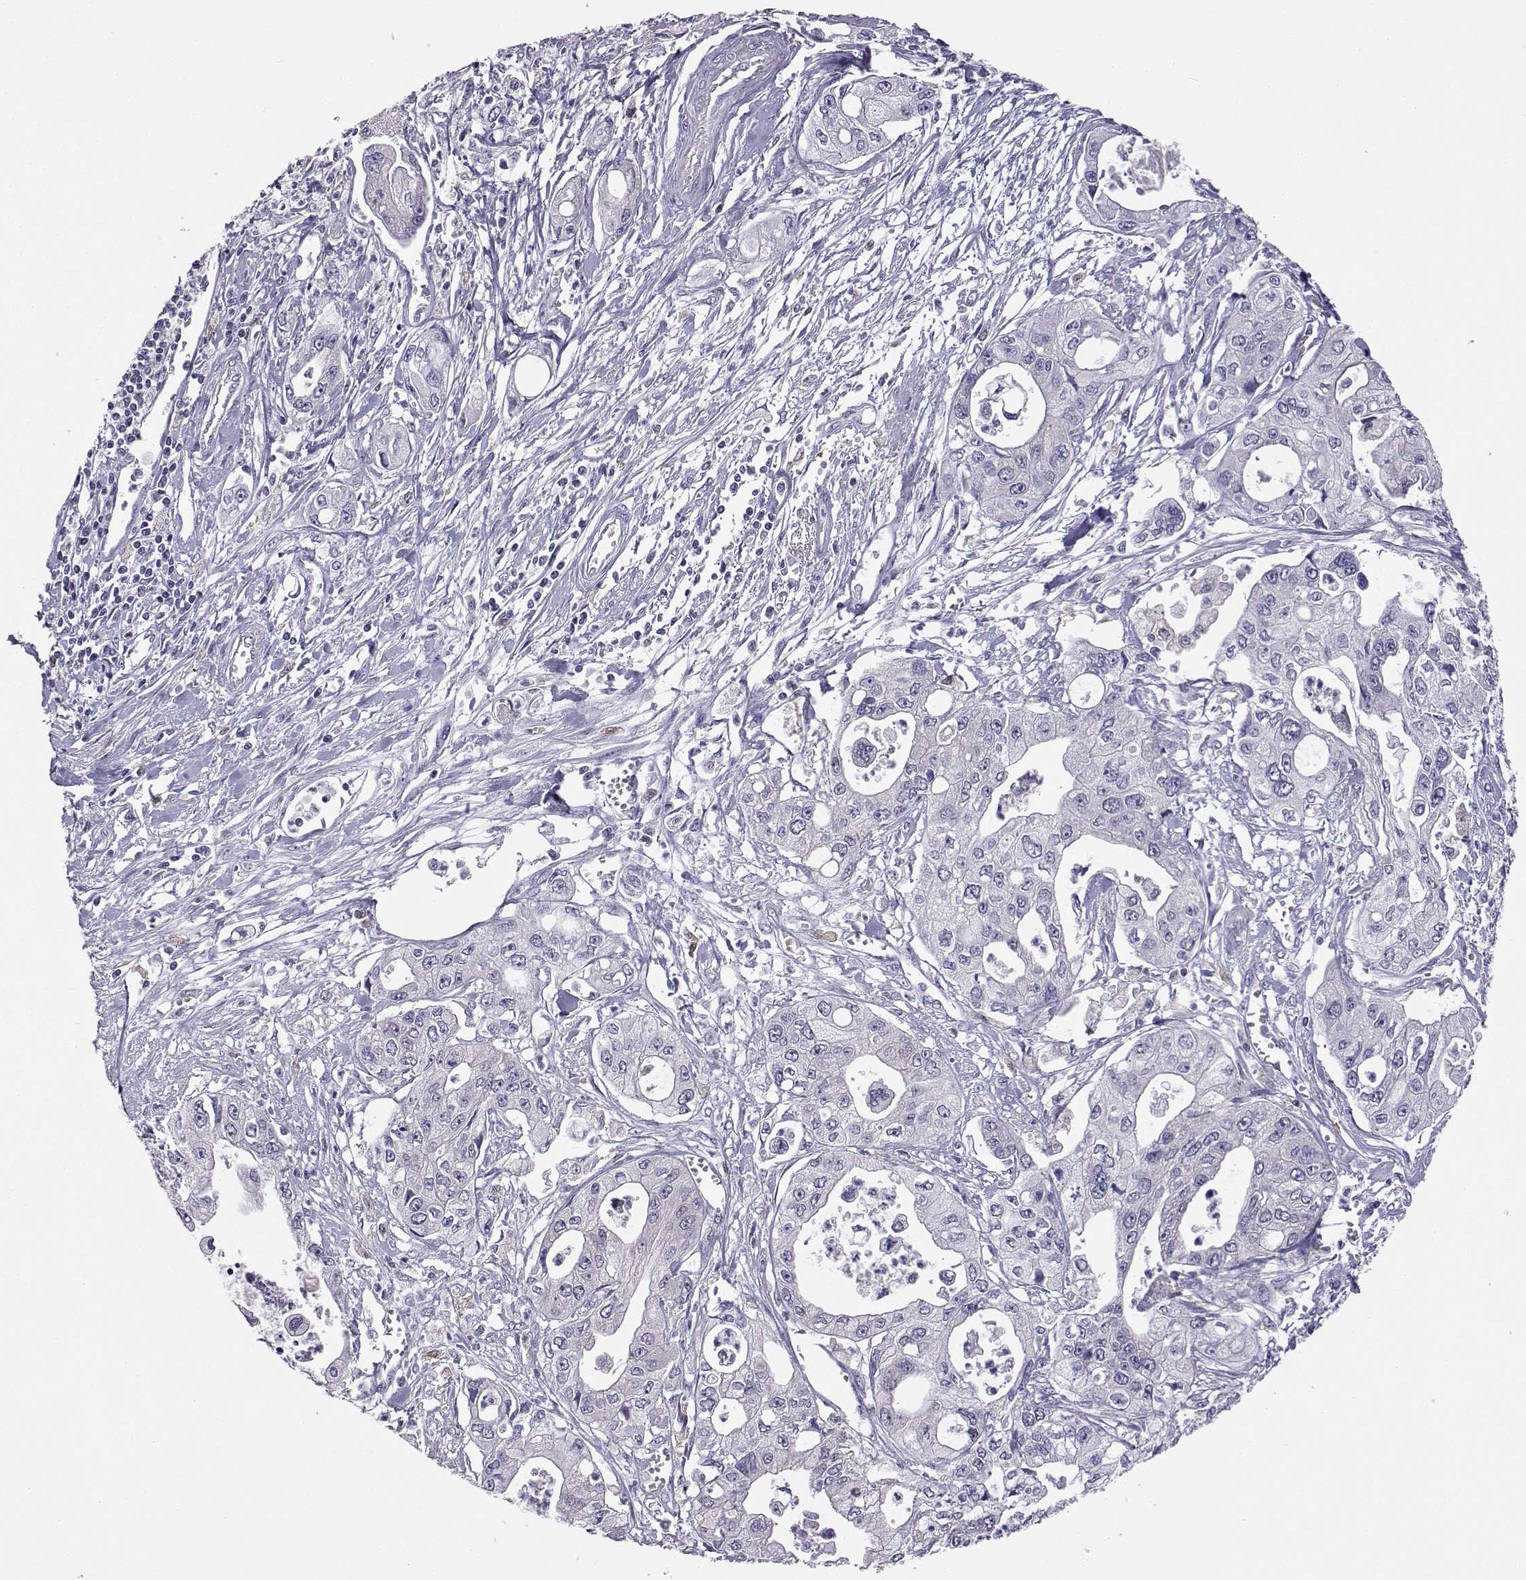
{"staining": {"intensity": "negative", "quantity": "none", "location": "none"}, "tissue": "pancreatic cancer", "cell_type": "Tumor cells", "image_type": "cancer", "snomed": [{"axis": "morphology", "description": "Adenocarcinoma, NOS"}, {"axis": "topography", "description": "Pancreas"}], "caption": "This is an immunohistochemistry (IHC) micrograph of human pancreatic adenocarcinoma. There is no positivity in tumor cells.", "gene": "AKR1B1", "patient": {"sex": "male", "age": 70}}